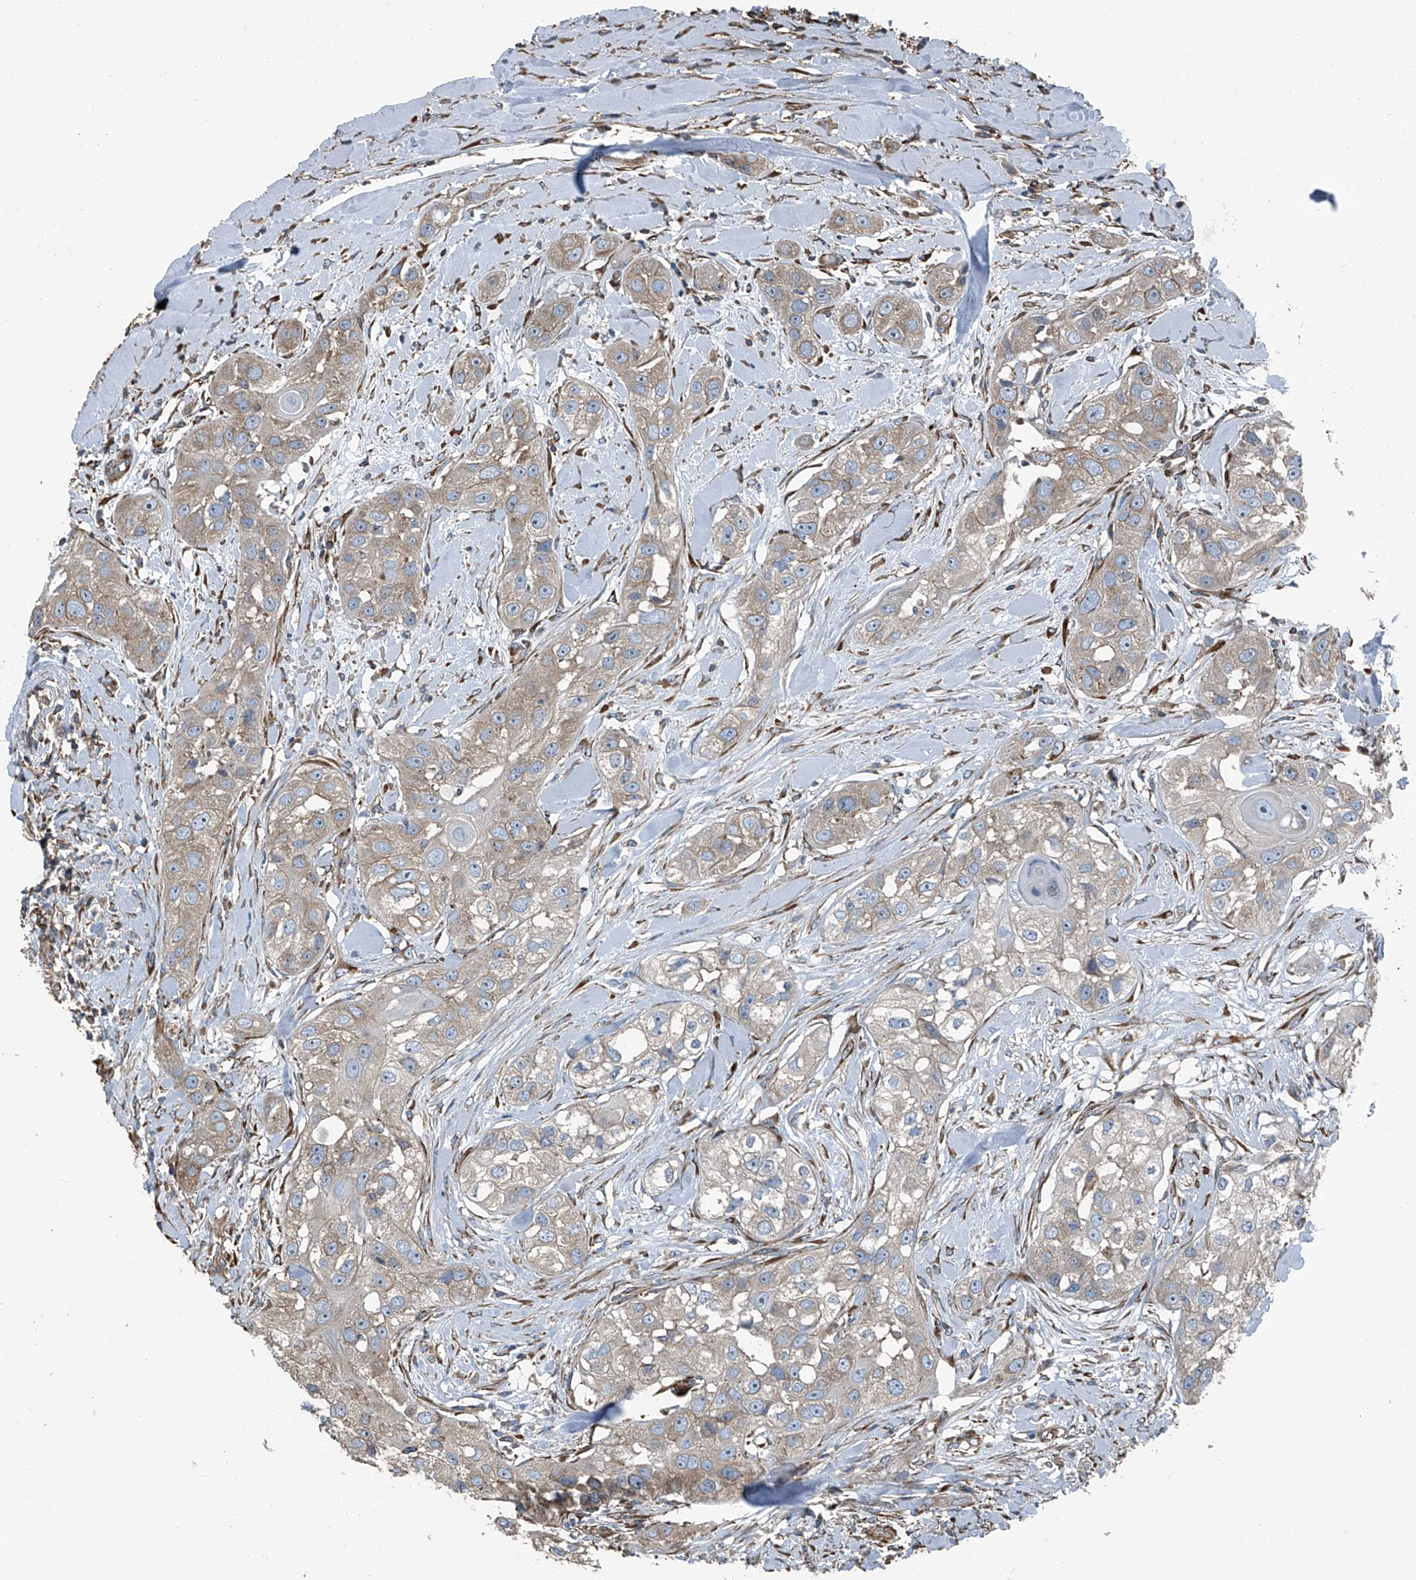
{"staining": {"intensity": "negative", "quantity": "none", "location": "none"}, "tissue": "head and neck cancer", "cell_type": "Tumor cells", "image_type": "cancer", "snomed": [{"axis": "morphology", "description": "Normal tissue, NOS"}, {"axis": "morphology", "description": "Squamous cell carcinoma, NOS"}, {"axis": "topography", "description": "Skeletal muscle"}, {"axis": "topography", "description": "Head-Neck"}], "caption": "The image demonstrates no staining of tumor cells in head and neck cancer.", "gene": "SEPTIN7", "patient": {"sex": "male", "age": 51}}